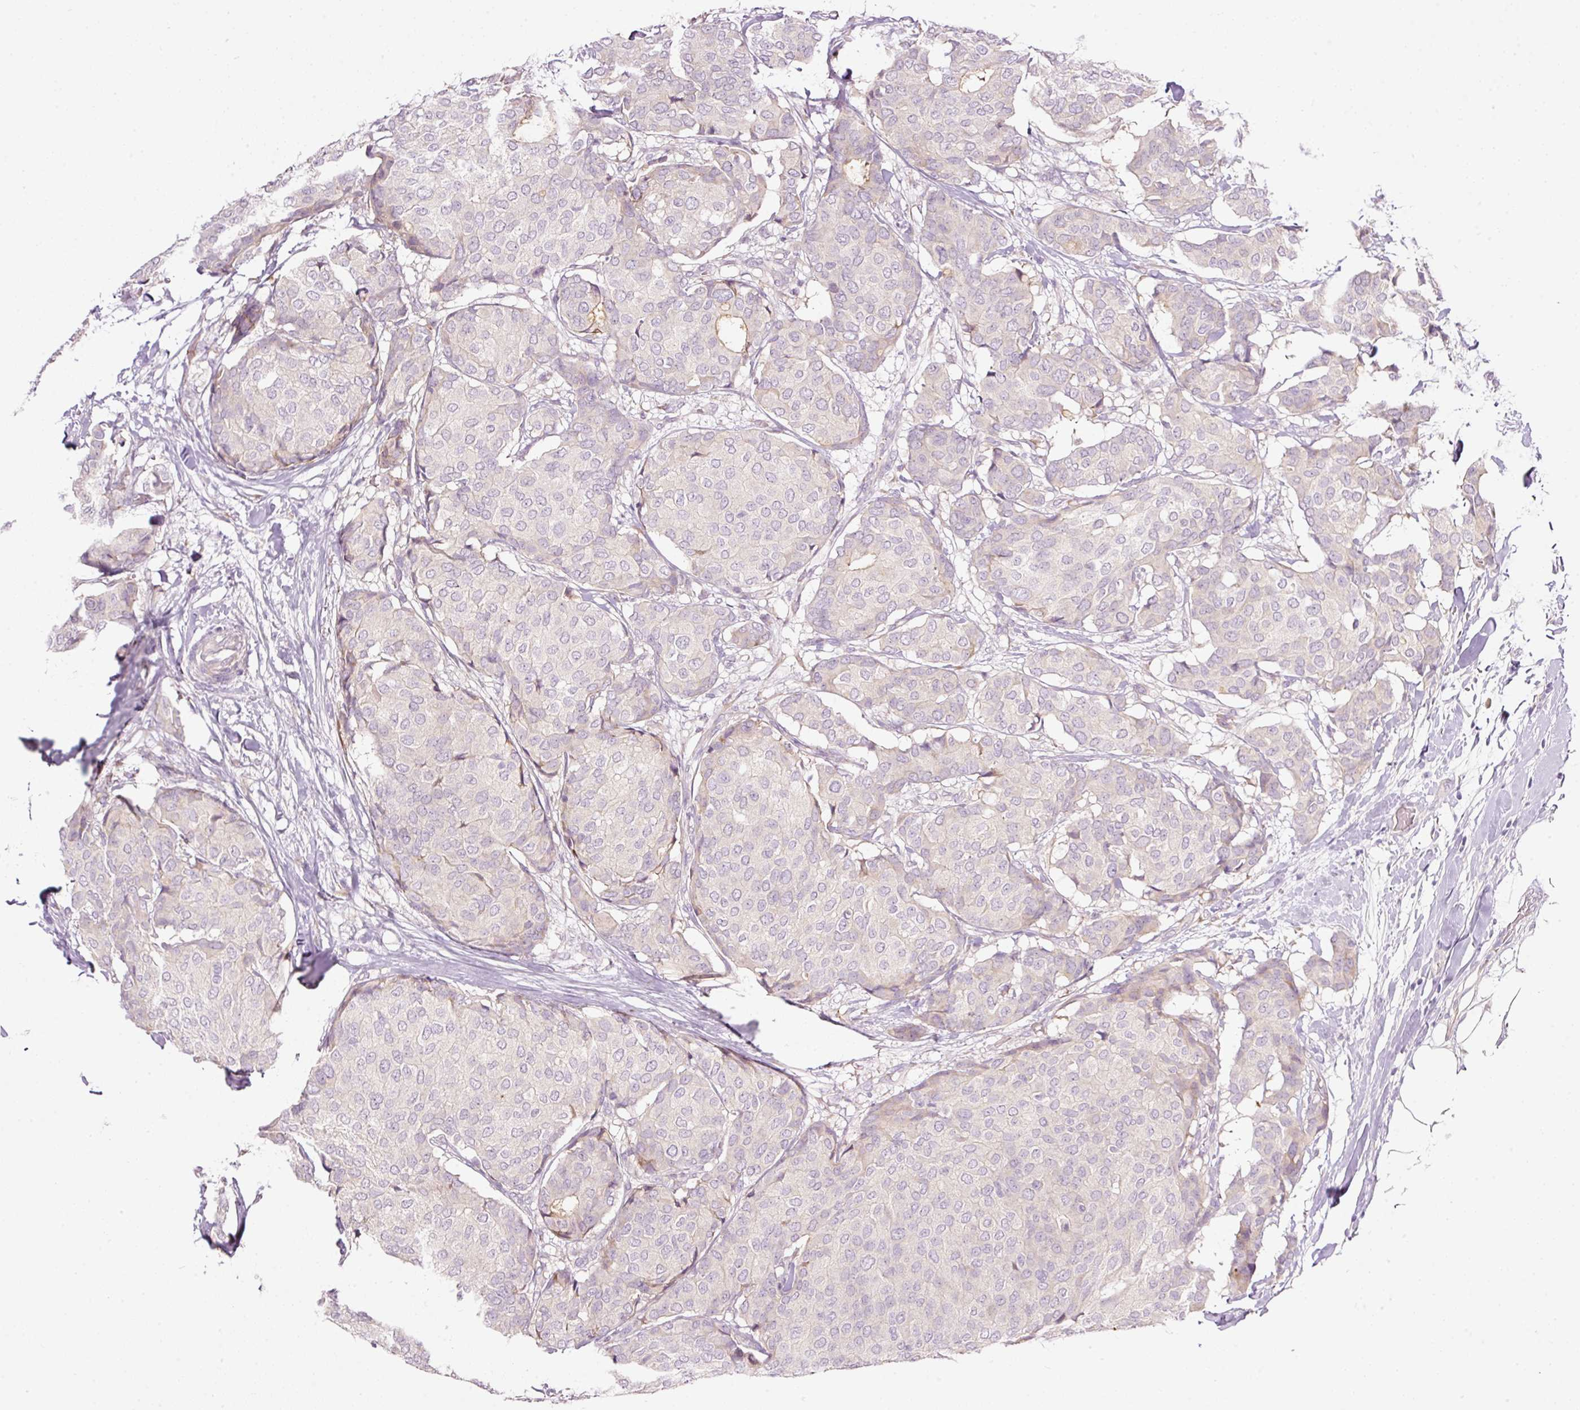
{"staining": {"intensity": "negative", "quantity": "none", "location": "none"}, "tissue": "breast cancer", "cell_type": "Tumor cells", "image_type": "cancer", "snomed": [{"axis": "morphology", "description": "Duct carcinoma"}, {"axis": "topography", "description": "Breast"}], "caption": "DAB immunohistochemical staining of human breast infiltrating ductal carcinoma demonstrates no significant staining in tumor cells. The staining is performed using DAB (3,3'-diaminobenzidine) brown chromogen with nuclei counter-stained in using hematoxylin.", "gene": "RSPO2", "patient": {"sex": "female", "age": 75}}